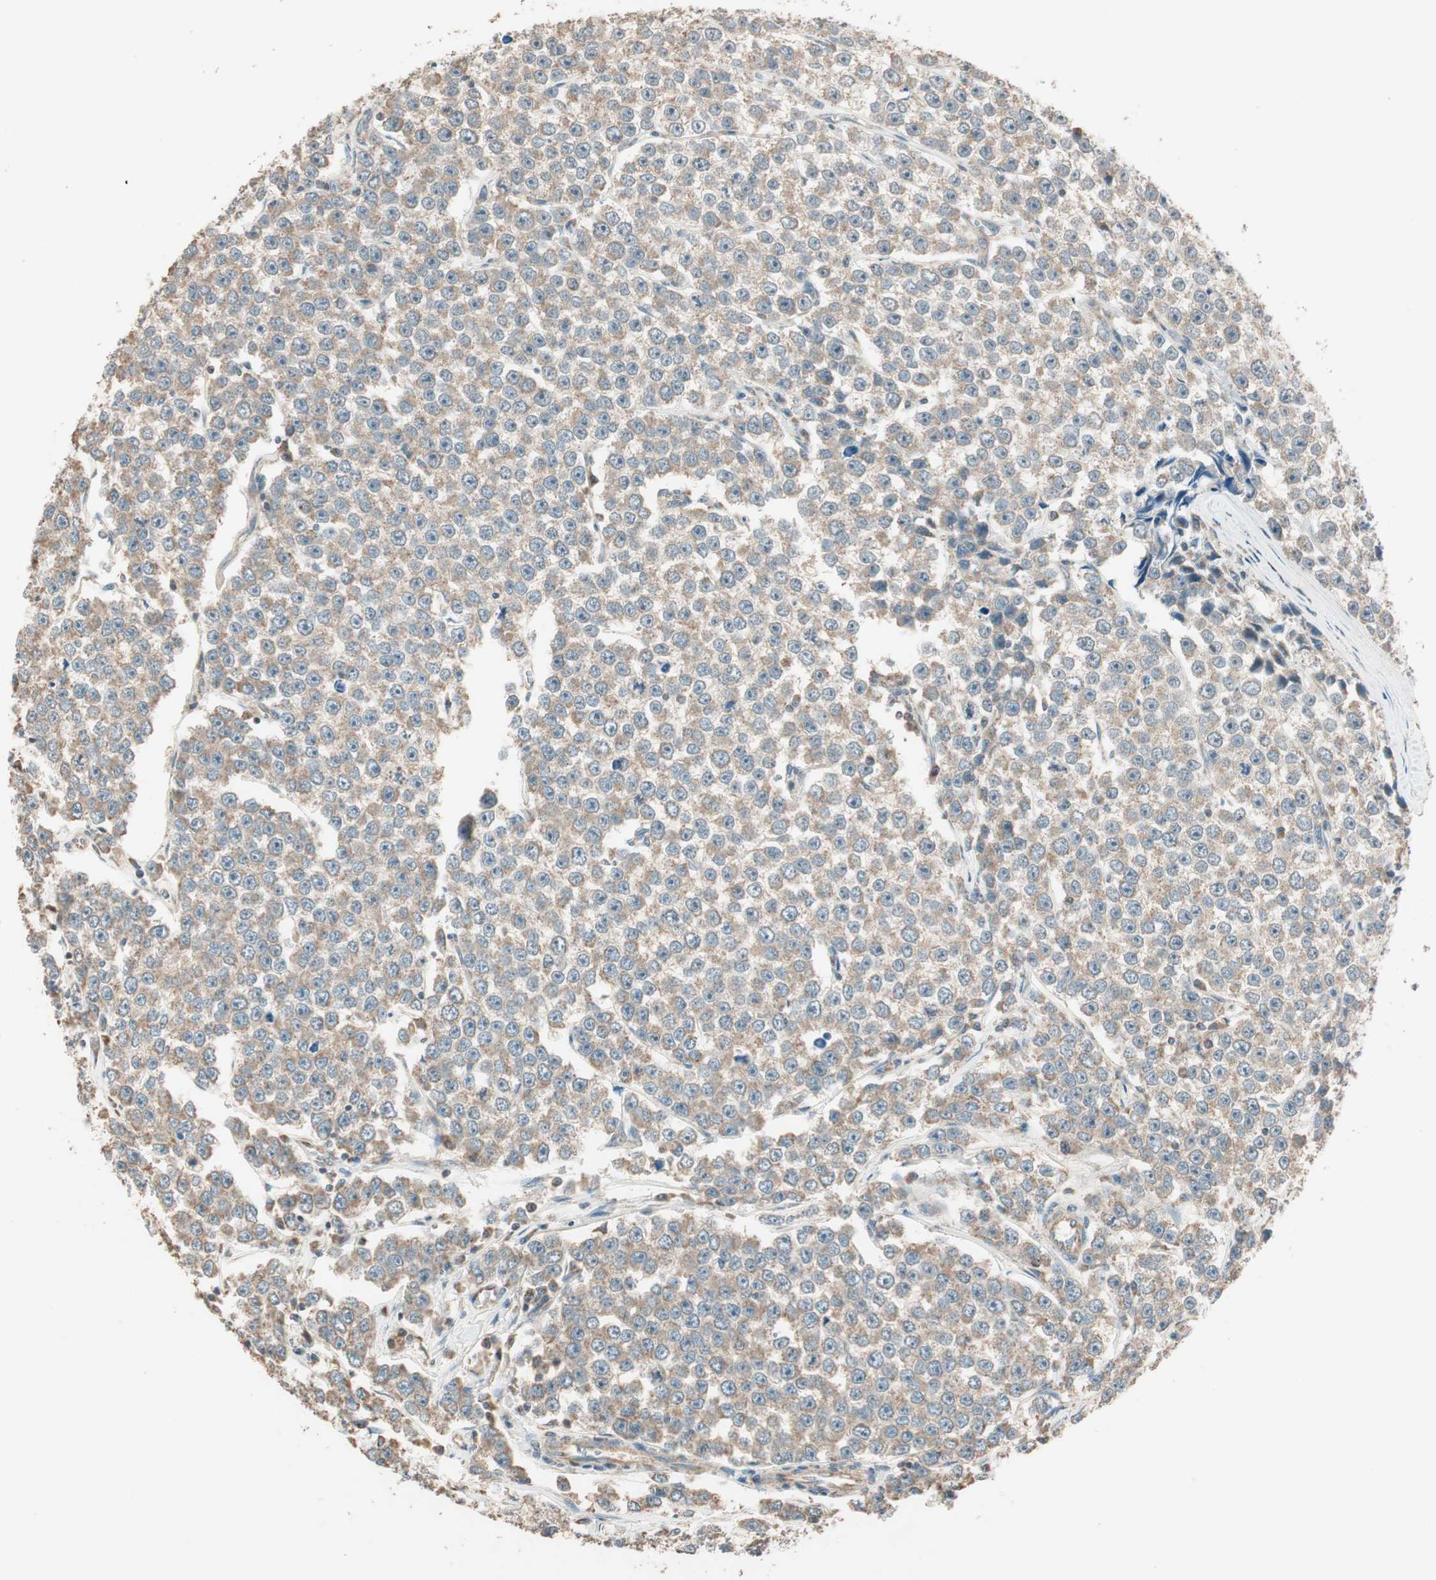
{"staining": {"intensity": "weak", "quantity": ">75%", "location": "cytoplasmic/membranous"}, "tissue": "testis cancer", "cell_type": "Tumor cells", "image_type": "cancer", "snomed": [{"axis": "morphology", "description": "Seminoma, NOS"}, {"axis": "morphology", "description": "Carcinoma, Embryonal, NOS"}, {"axis": "topography", "description": "Testis"}], "caption": "Tumor cells show low levels of weak cytoplasmic/membranous staining in about >75% of cells in human embryonal carcinoma (testis). The staining is performed using DAB brown chromogen to label protein expression. The nuclei are counter-stained blue using hematoxylin.", "gene": "TRIM21", "patient": {"sex": "male", "age": 52}}